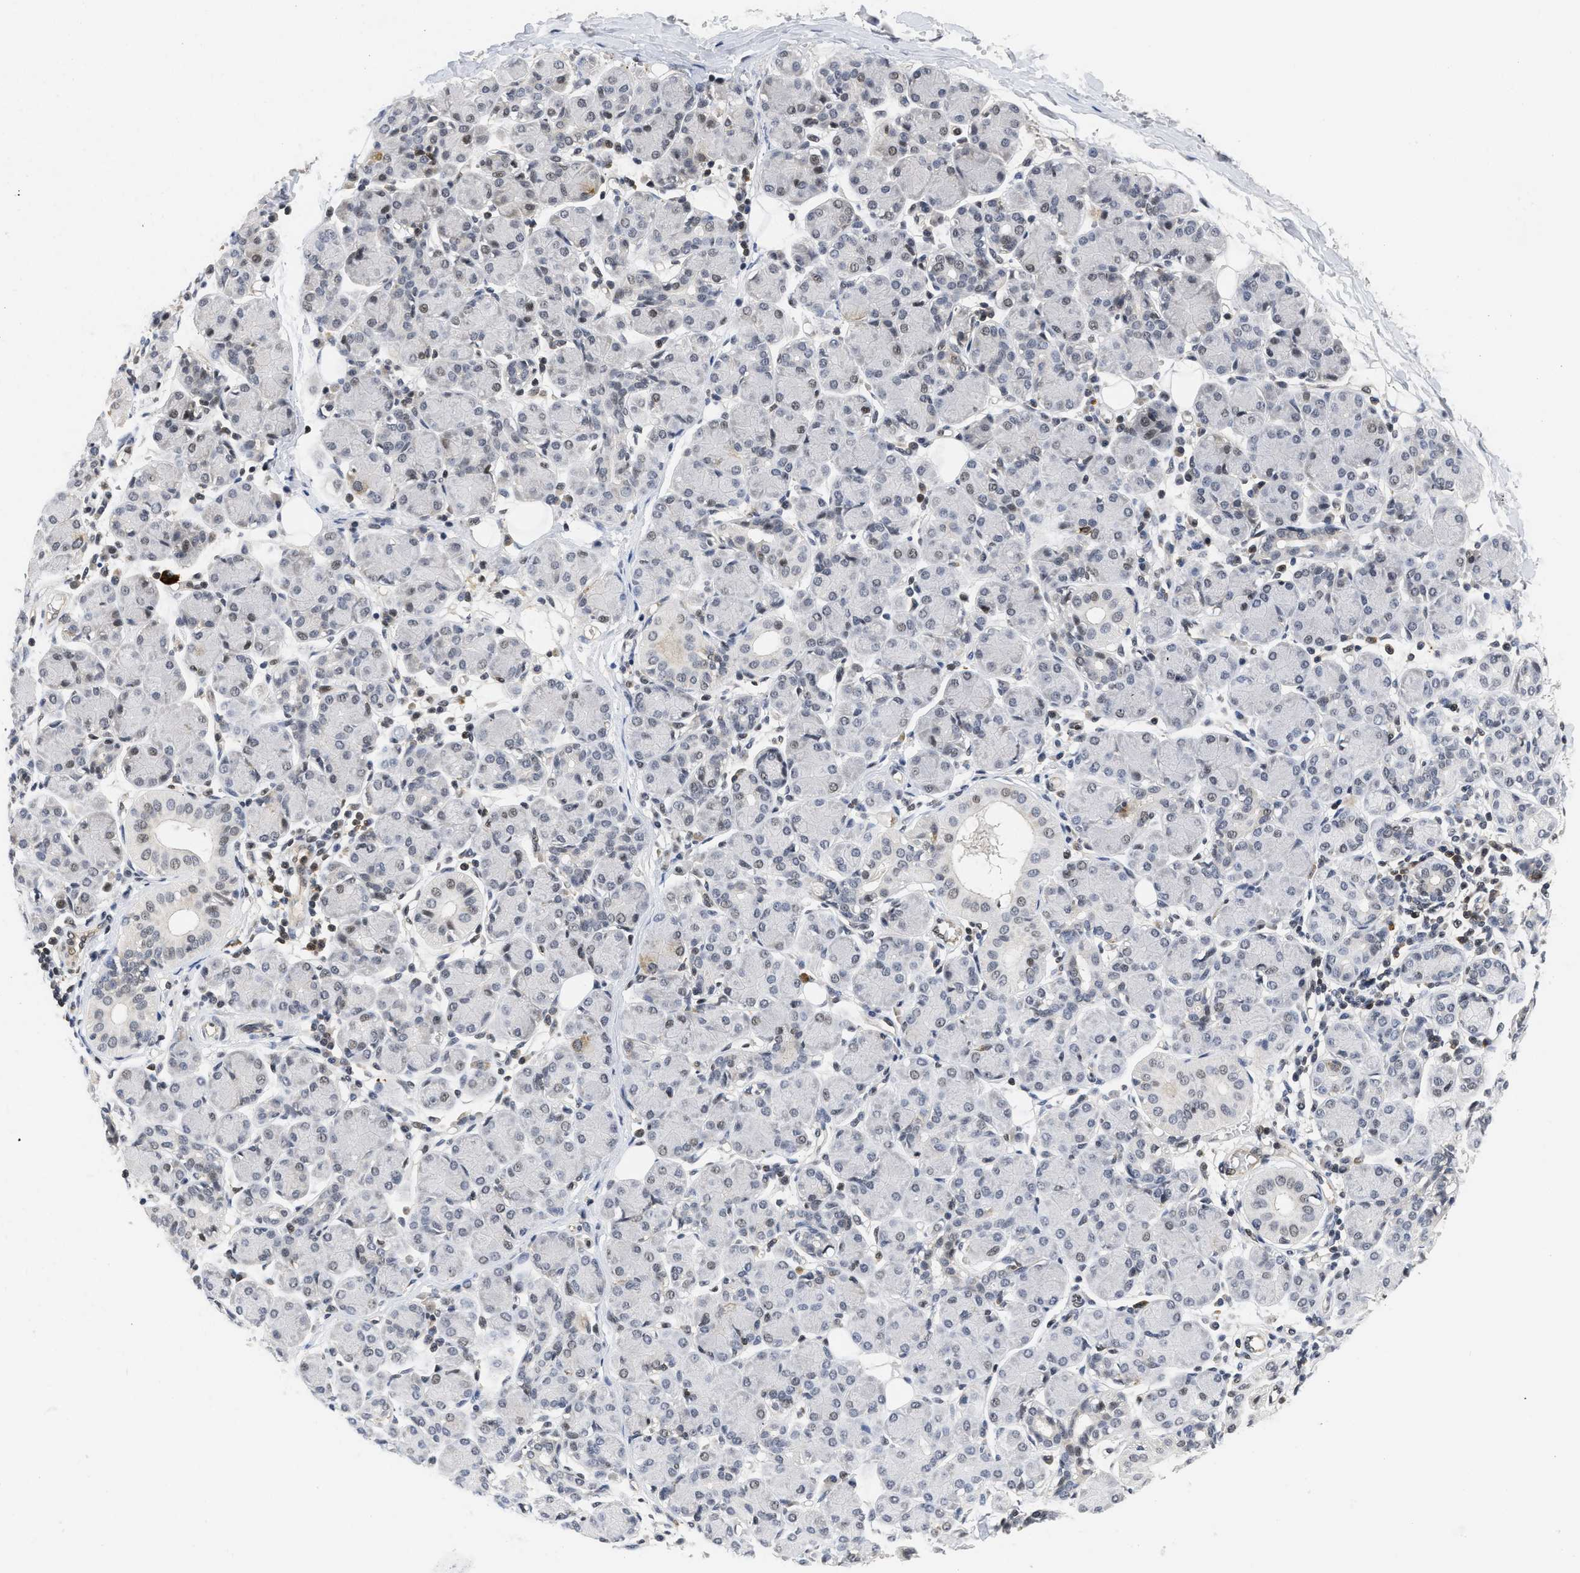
{"staining": {"intensity": "moderate", "quantity": "<25%", "location": "nuclear"}, "tissue": "salivary gland", "cell_type": "Glandular cells", "image_type": "normal", "snomed": [{"axis": "morphology", "description": "Normal tissue, NOS"}, {"axis": "morphology", "description": "Inflammation, NOS"}, {"axis": "topography", "description": "Lymph node"}, {"axis": "topography", "description": "Salivary gland"}], "caption": "This photomicrograph displays IHC staining of unremarkable salivary gland, with low moderate nuclear staining in about <25% of glandular cells.", "gene": "HIF1A", "patient": {"sex": "male", "age": 3}}